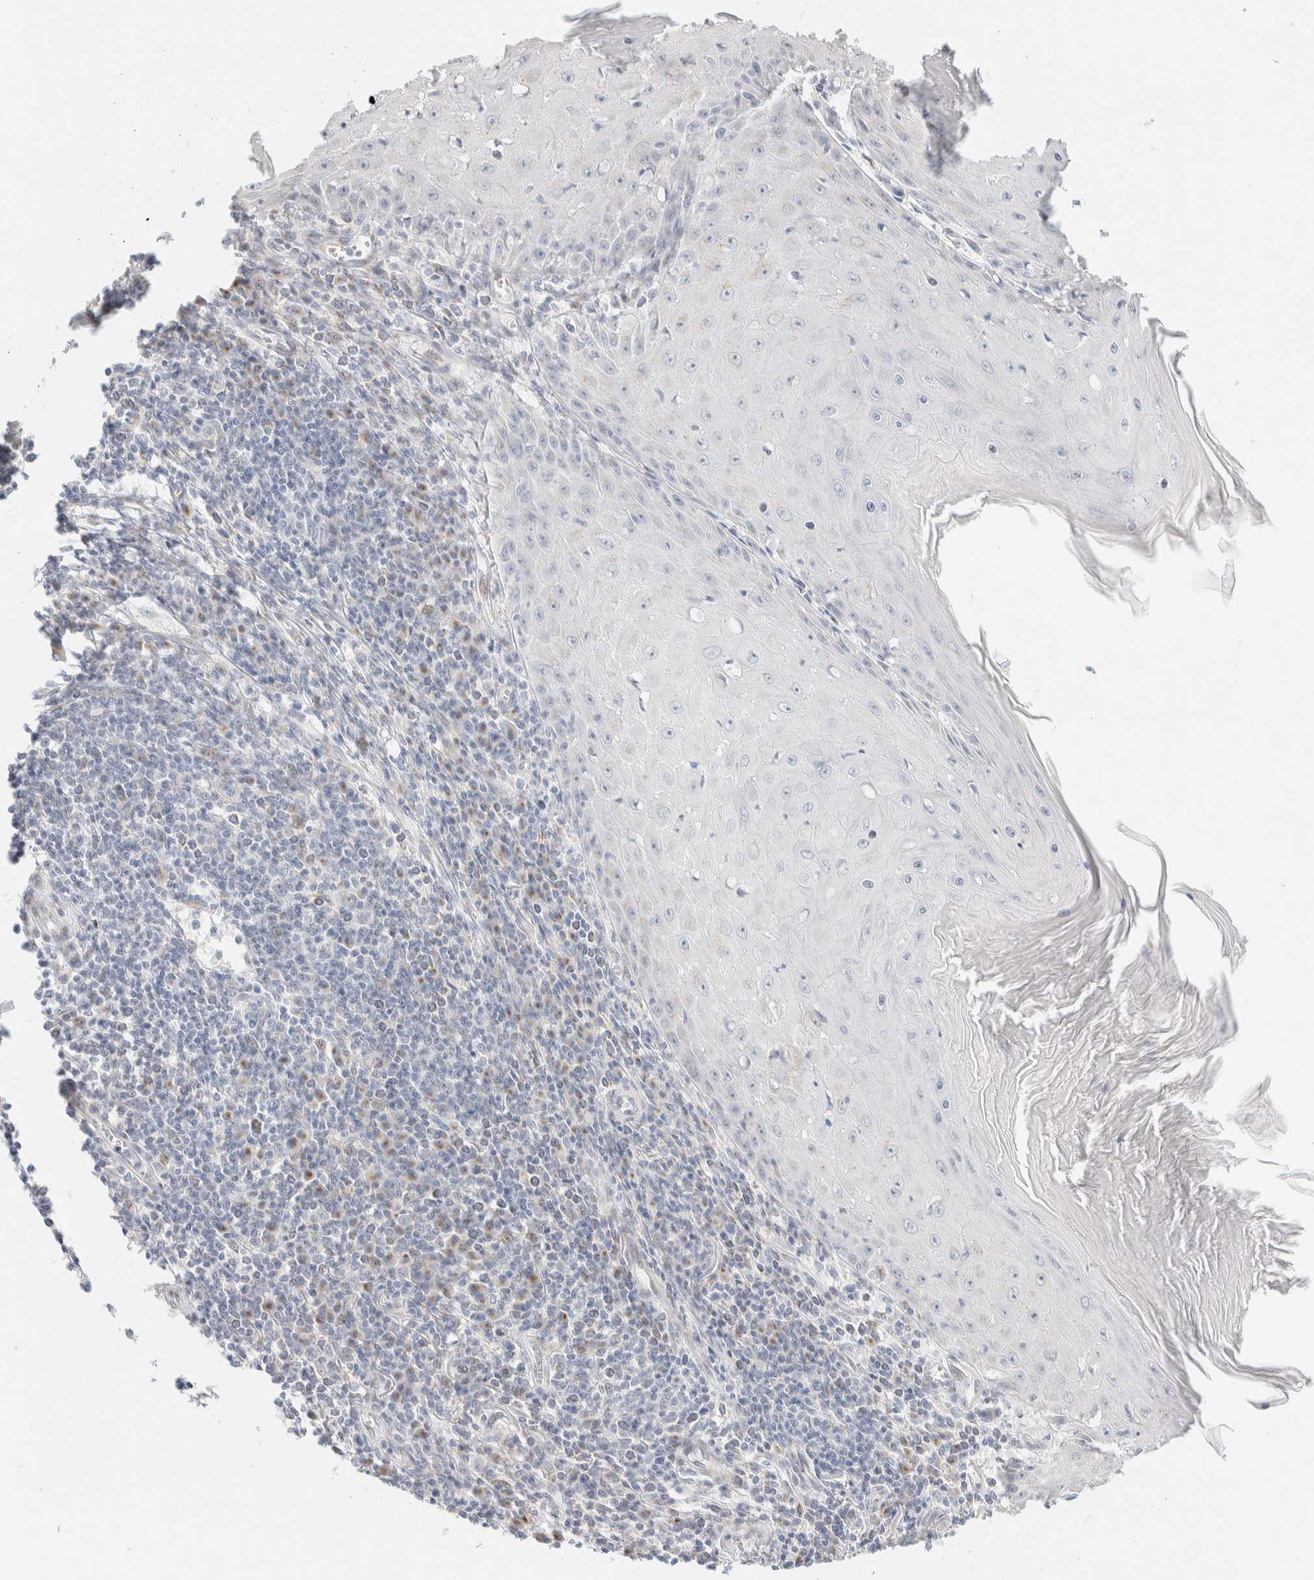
{"staining": {"intensity": "negative", "quantity": "none", "location": "none"}, "tissue": "skin cancer", "cell_type": "Tumor cells", "image_type": "cancer", "snomed": [{"axis": "morphology", "description": "Squamous cell carcinoma, NOS"}, {"axis": "topography", "description": "Skin"}], "caption": "Squamous cell carcinoma (skin) was stained to show a protein in brown. There is no significant staining in tumor cells.", "gene": "SPNS3", "patient": {"sex": "female", "age": 73}}